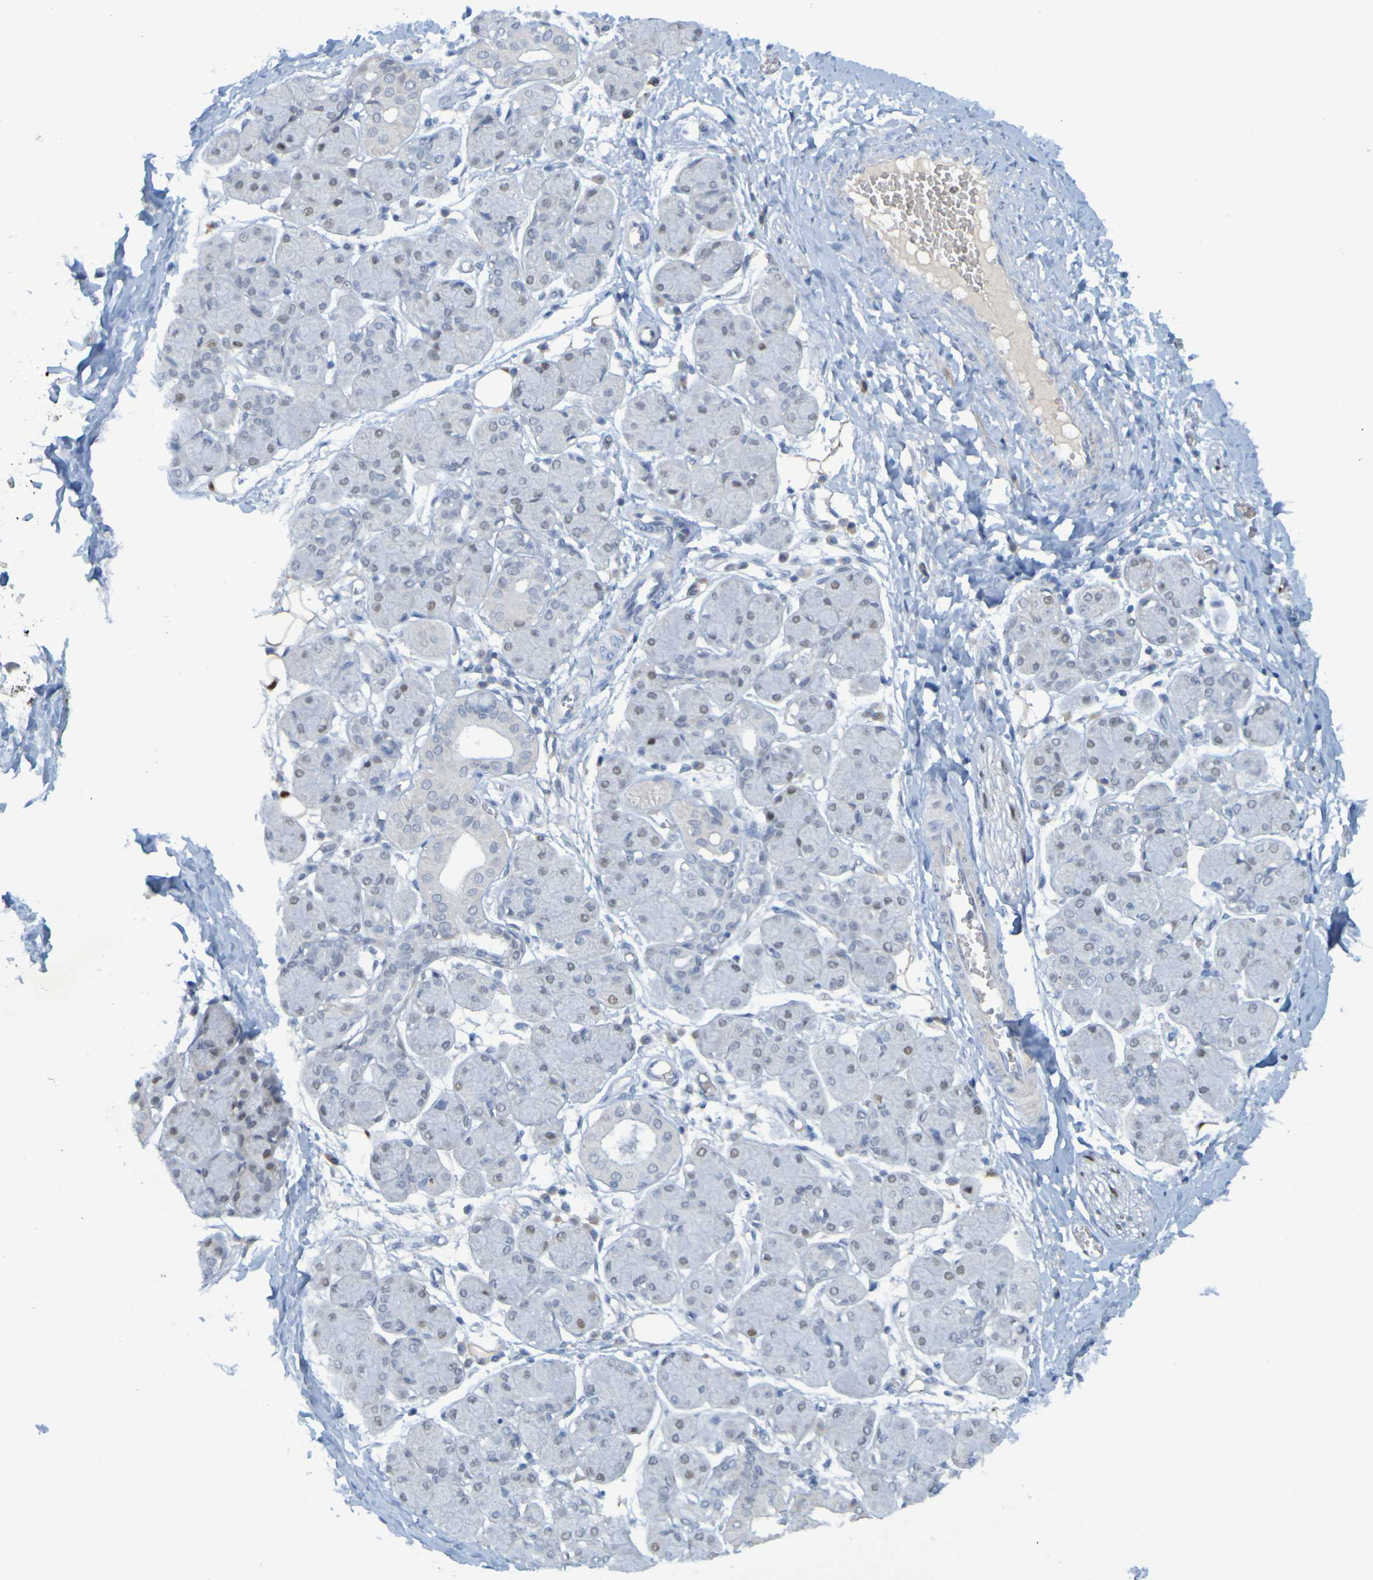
{"staining": {"intensity": "negative", "quantity": "none", "location": "none"}, "tissue": "salivary gland", "cell_type": "Glandular cells", "image_type": "normal", "snomed": [{"axis": "morphology", "description": "Normal tissue, NOS"}, {"axis": "morphology", "description": "Inflammation, NOS"}, {"axis": "topography", "description": "Lymph node"}, {"axis": "topography", "description": "Salivary gland"}], "caption": "Immunohistochemistry histopathology image of normal human salivary gland stained for a protein (brown), which demonstrates no staining in glandular cells.", "gene": "USP36", "patient": {"sex": "male", "age": 3}}